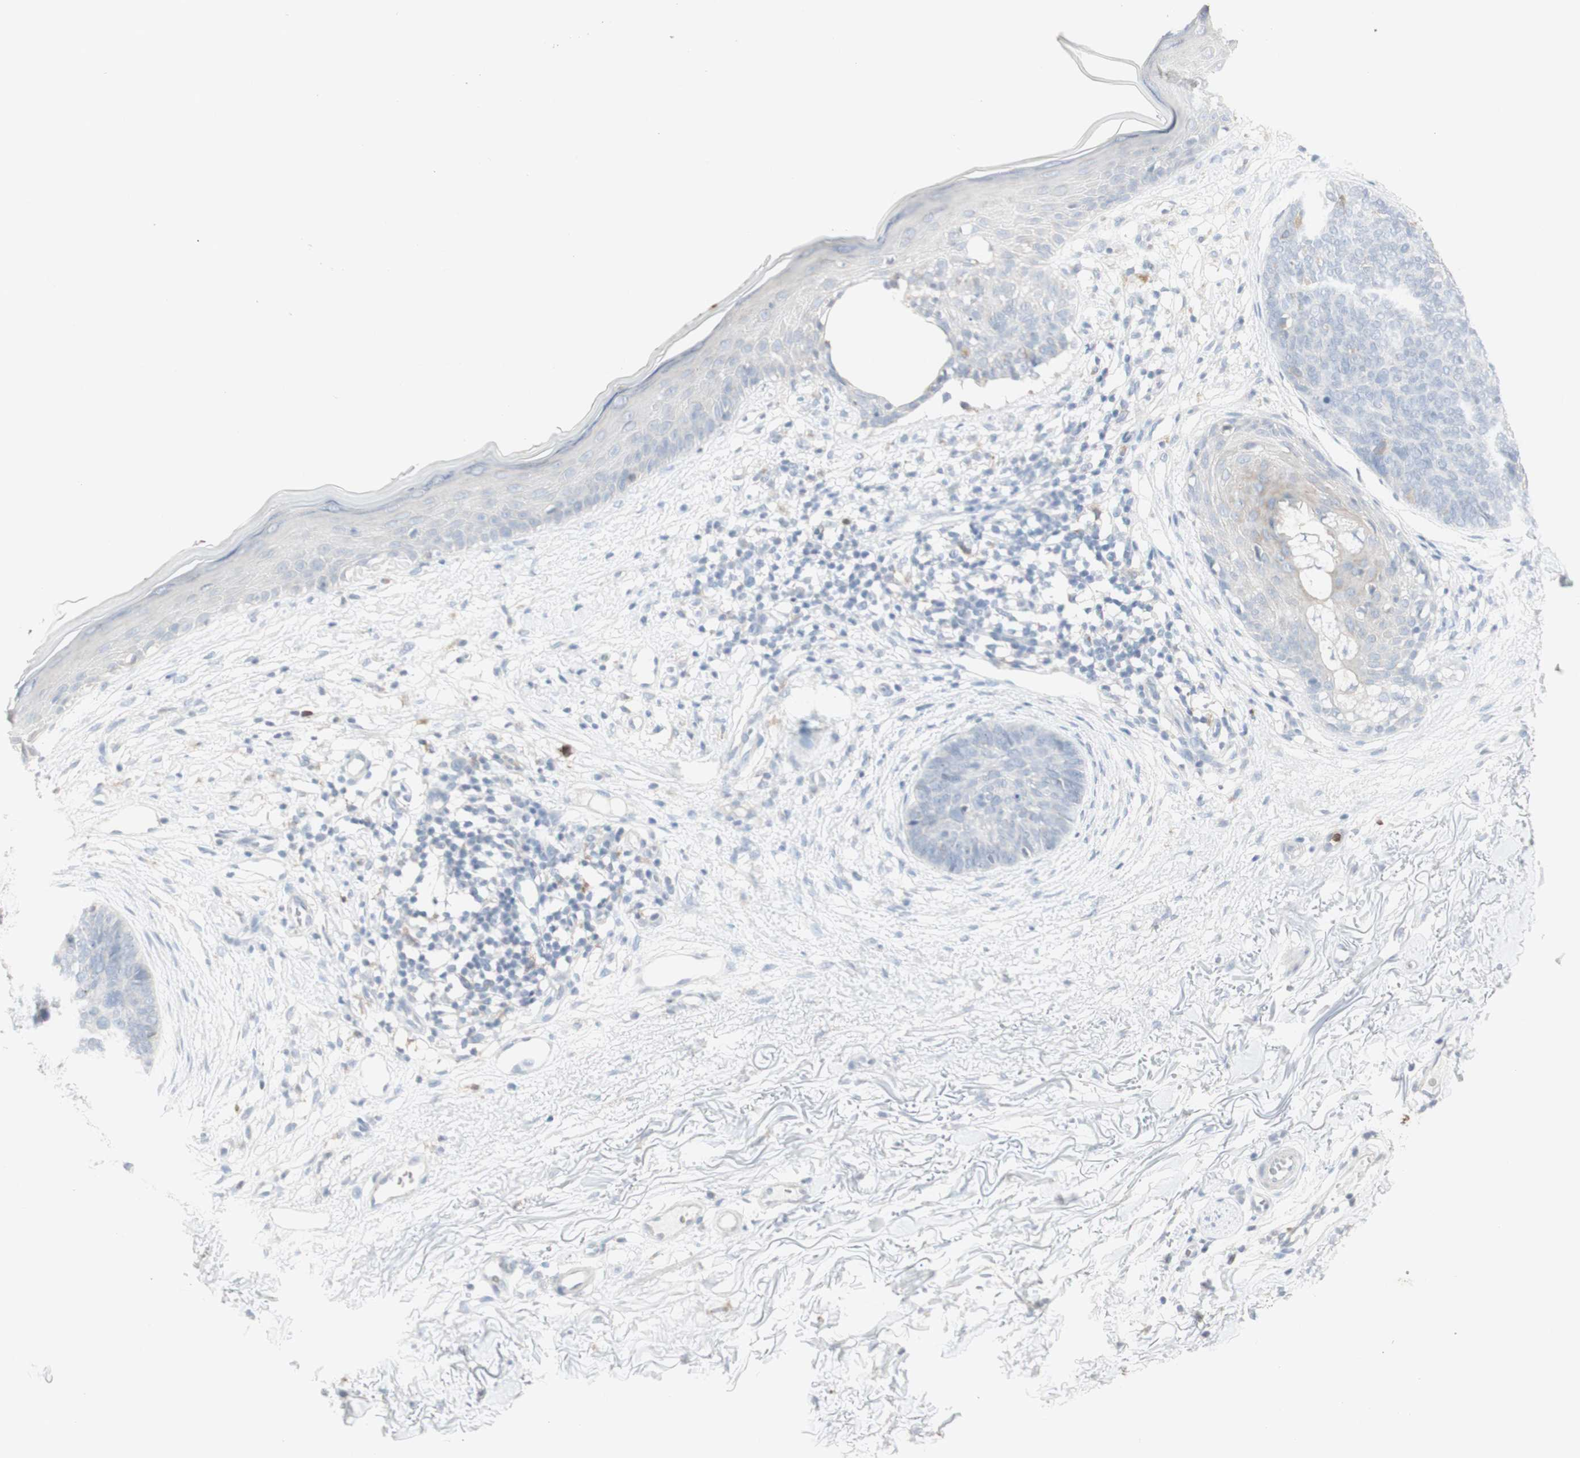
{"staining": {"intensity": "negative", "quantity": "none", "location": "none"}, "tissue": "skin cancer", "cell_type": "Tumor cells", "image_type": "cancer", "snomed": [{"axis": "morphology", "description": "Basal cell carcinoma"}, {"axis": "topography", "description": "Skin"}], "caption": "High magnification brightfield microscopy of skin basal cell carcinoma stained with DAB (brown) and counterstained with hematoxylin (blue): tumor cells show no significant staining.", "gene": "ATP6V1B1", "patient": {"sex": "female", "age": 70}}